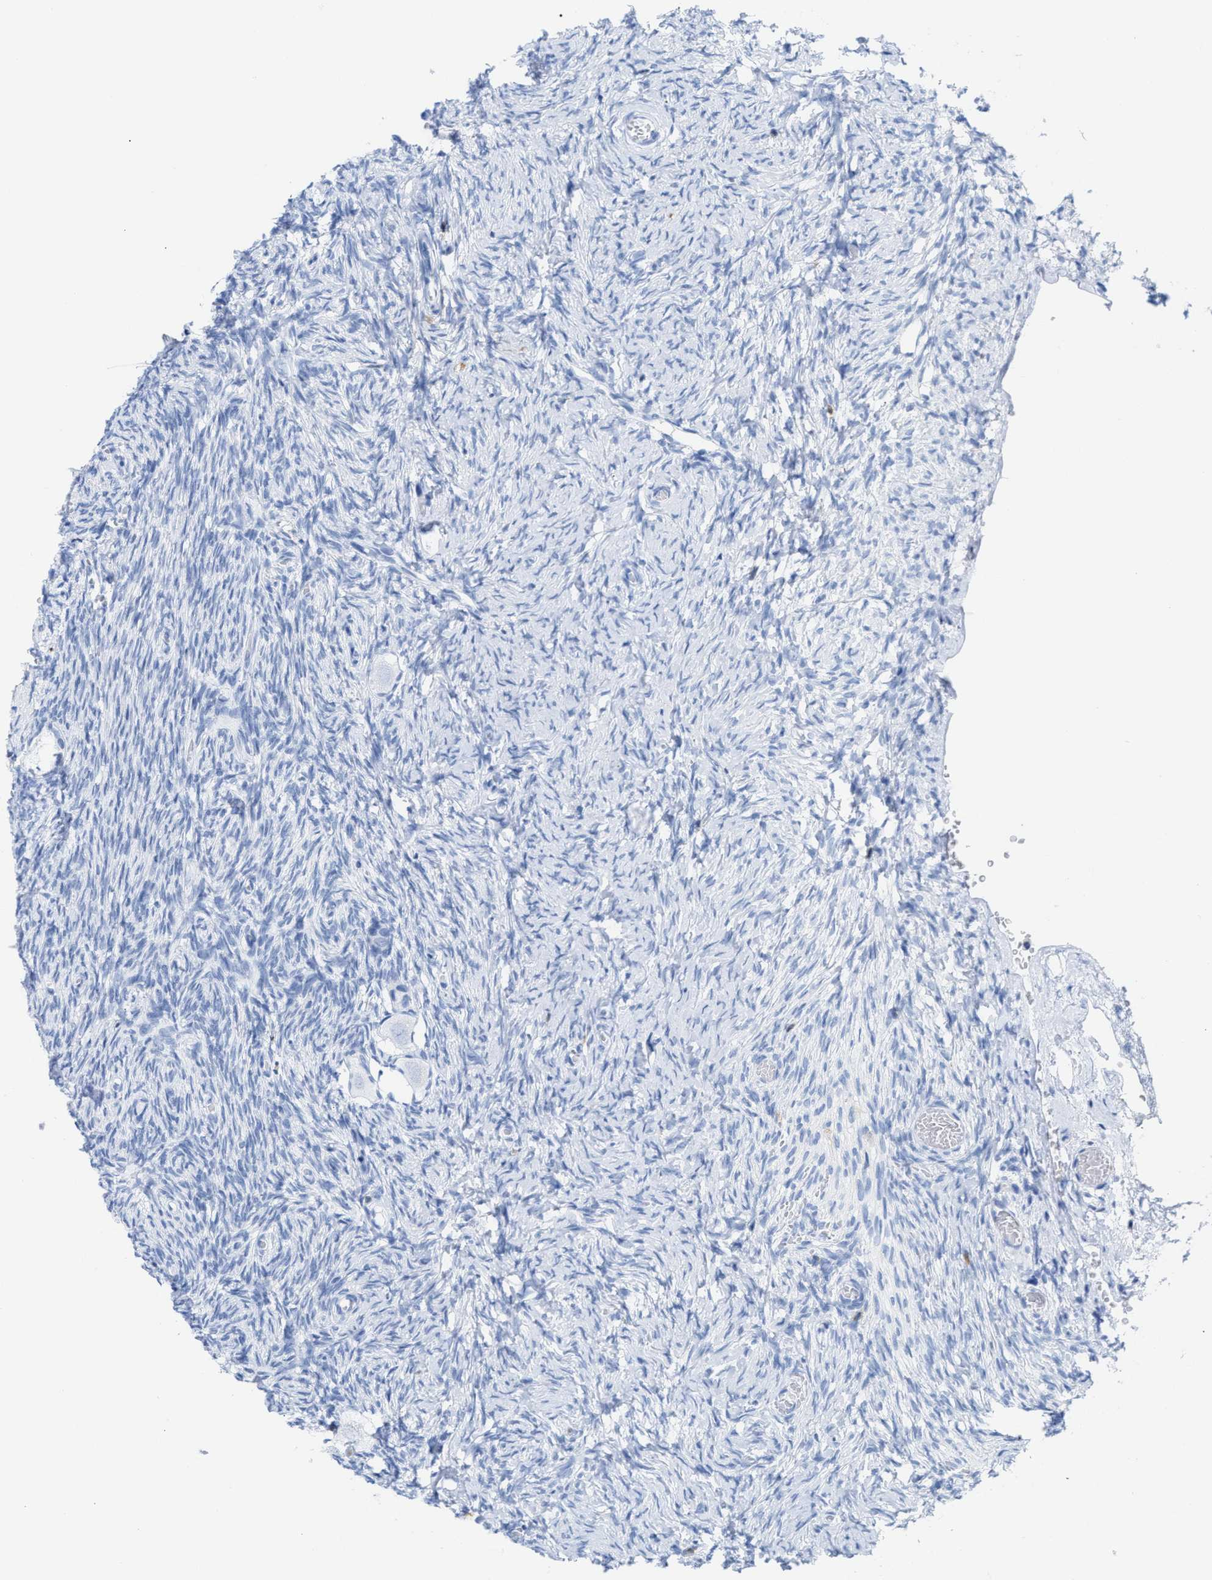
{"staining": {"intensity": "negative", "quantity": "none", "location": "none"}, "tissue": "ovary", "cell_type": "Follicle cells", "image_type": "normal", "snomed": [{"axis": "morphology", "description": "Normal tissue, NOS"}, {"axis": "topography", "description": "Ovary"}], "caption": "The micrograph exhibits no significant positivity in follicle cells of ovary. (IHC, brightfield microscopy, high magnification).", "gene": "LCP1", "patient": {"sex": "female", "age": 27}}